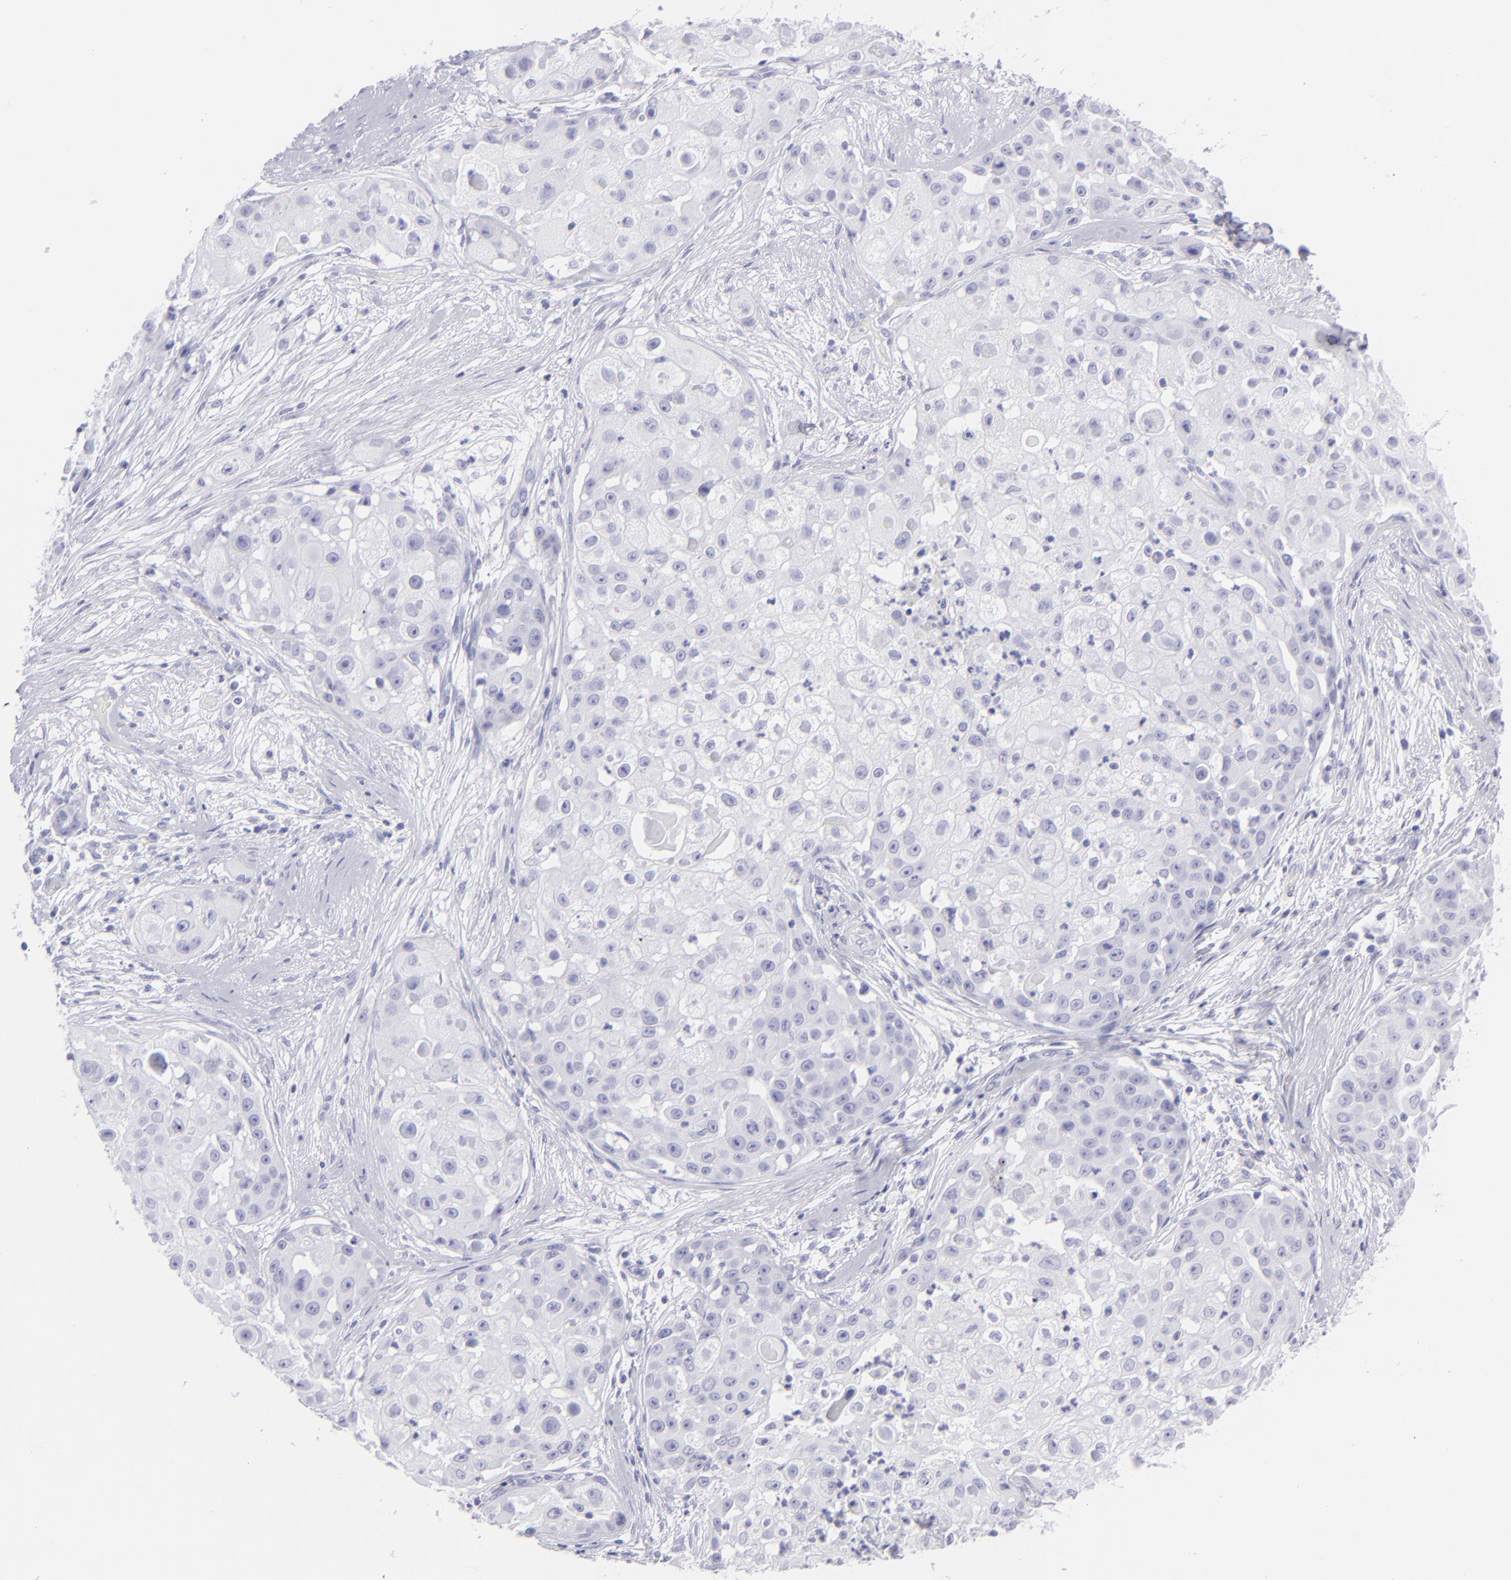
{"staining": {"intensity": "negative", "quantity": "none", "location": "none"}, "tissue": "skin cancer", "cell_type": "Tumor cells", "image_type": "cancer", "snomed": [{"axis": "morphology", "description": "Squamous cell carcinoma, NOS"}, {"axis": "topography", "description": "Skin"}], "caption": "DAB (3,3'-diaminobenzidine) immunohistochemical staining of squamous cell carcinoma (skin) reveals no significant staining in tumor cells.", "gene": "SLC1A2", "patient": {"sex": "female", "age": 57}}